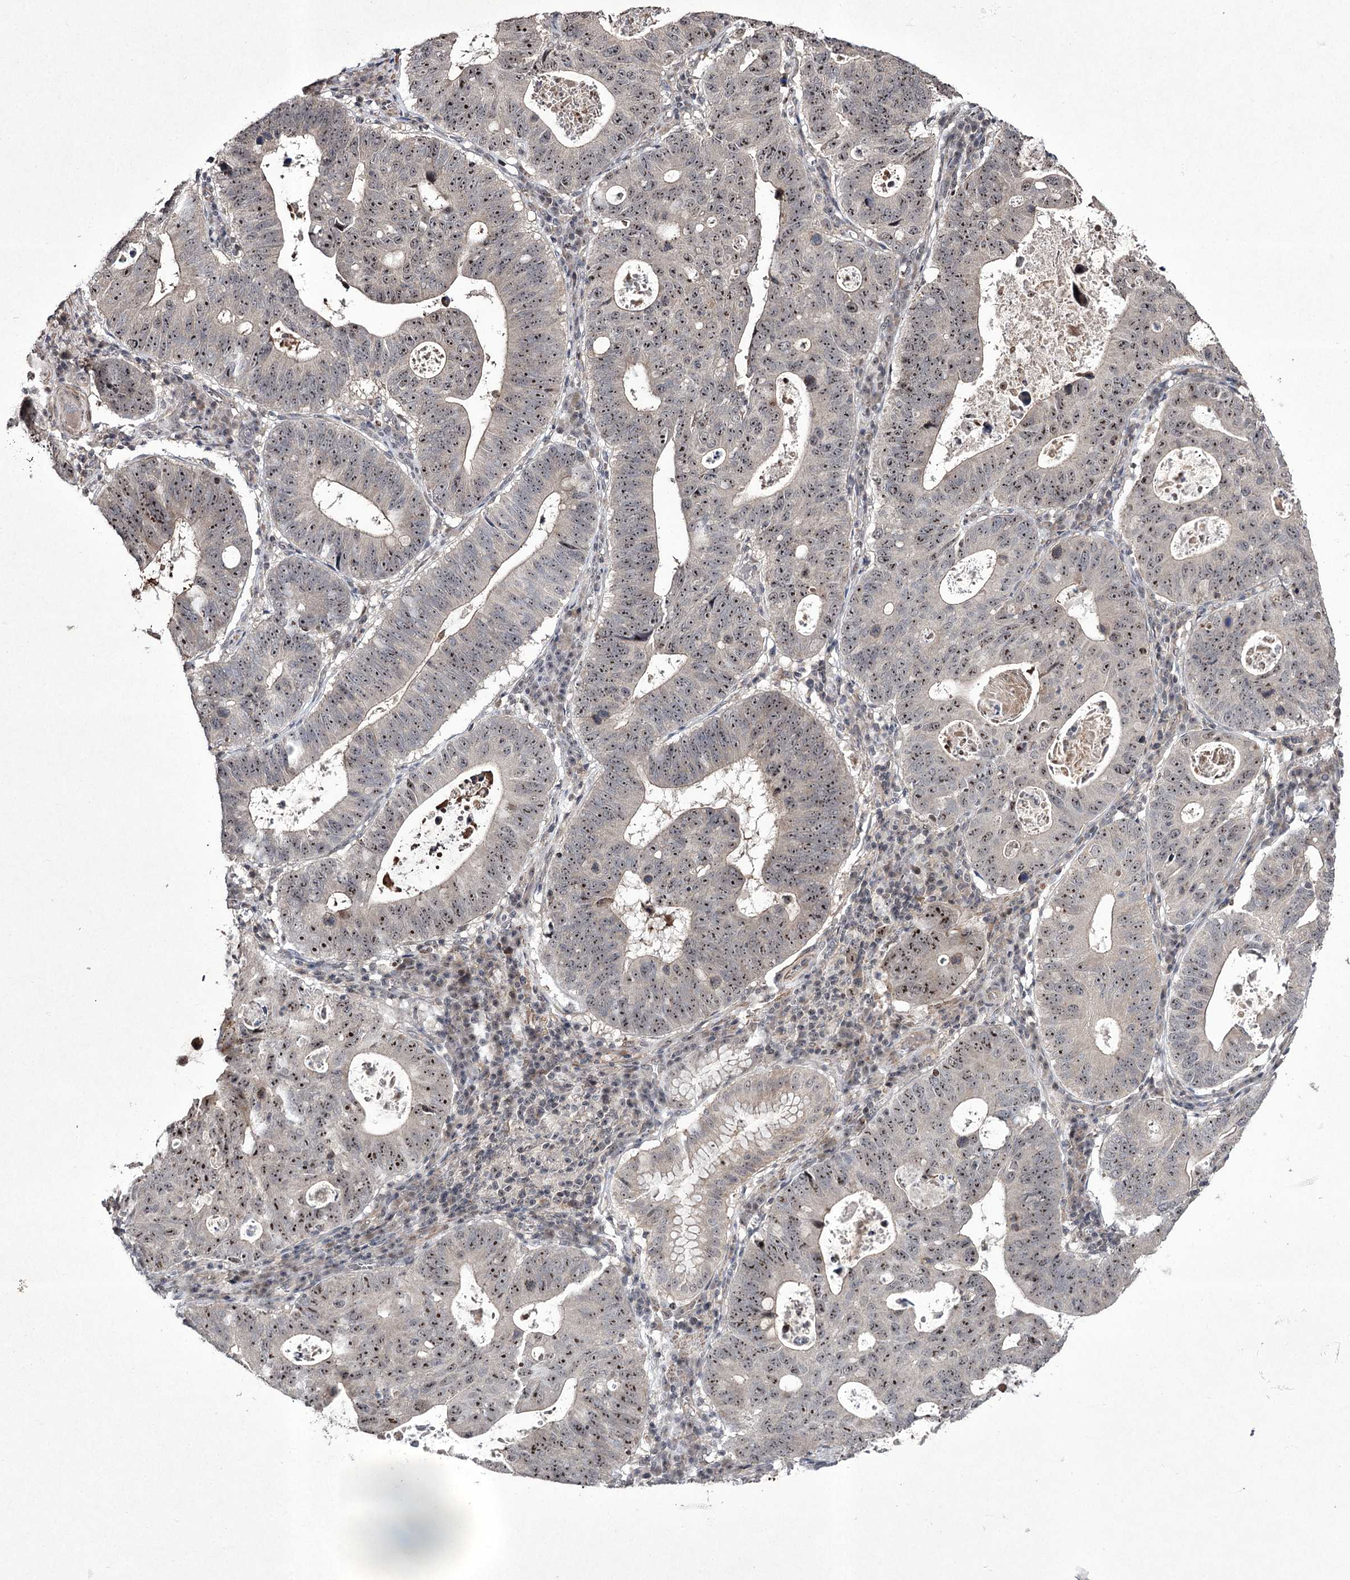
{"staining": {"intensity": "moderate", "quantity": ">75%", "location": "nuclear"}, "tissue": "stomach cancer", "cell_type": "Tumor cells", "image_type": "cancer", "snomed": [{"axis": "morphology", "description": "Adenocarcinoma, NOS"}, {"axis": "topography", "description": "Stomach"}], "caption": "IHC histopathology image of human stomach adenocarcinoma stained for a protein (brown), which demonstrates medium levels of moderate nuclear staining in about >75% of tumor cells.", "gene": "CCDC59", "patient": {"sex": "male", "age": 59}}